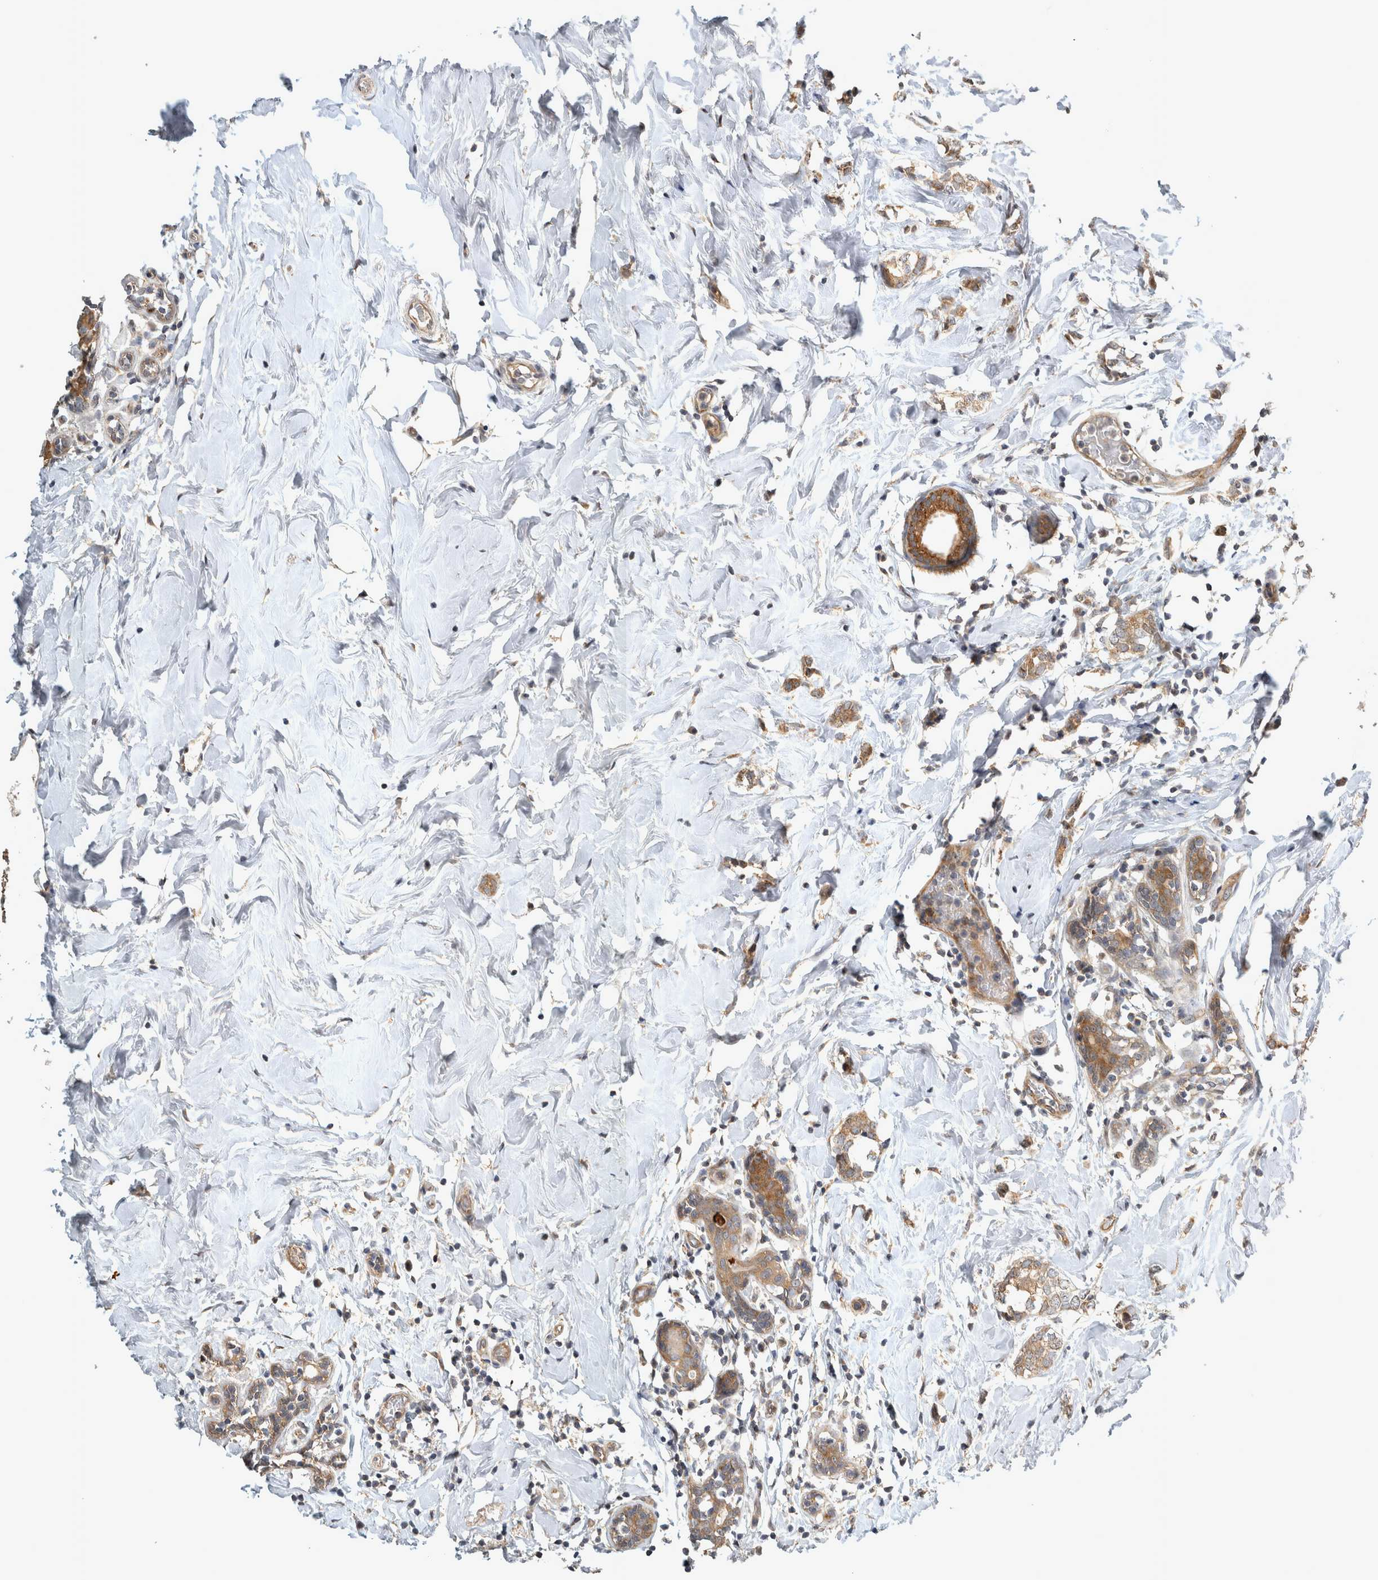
{"staining": {"intensity": "moderate", "quantity": ">75%", "location": "cytoplasmic/membranous"}, "tissue": "breast cancer", "cell_type": "Tumor cells", "image_type": "cancer", "snomed": [{"axis": "morphology", "description": "Normal tissue, NOS"}, {"axis": "morphology", "description": "Lobular carcinoma"}, {"axis": "topography", "description": "Breast"}], "caption": "Immunohistochemical staining of human lobular carcinoma (breast) demonstrates medium levels of moderate cytoplasmic/membranous positivity in about >75% of tumor cells.", "gene": "TRMT61B", "patient": {"sex": "female", "age": 47}}